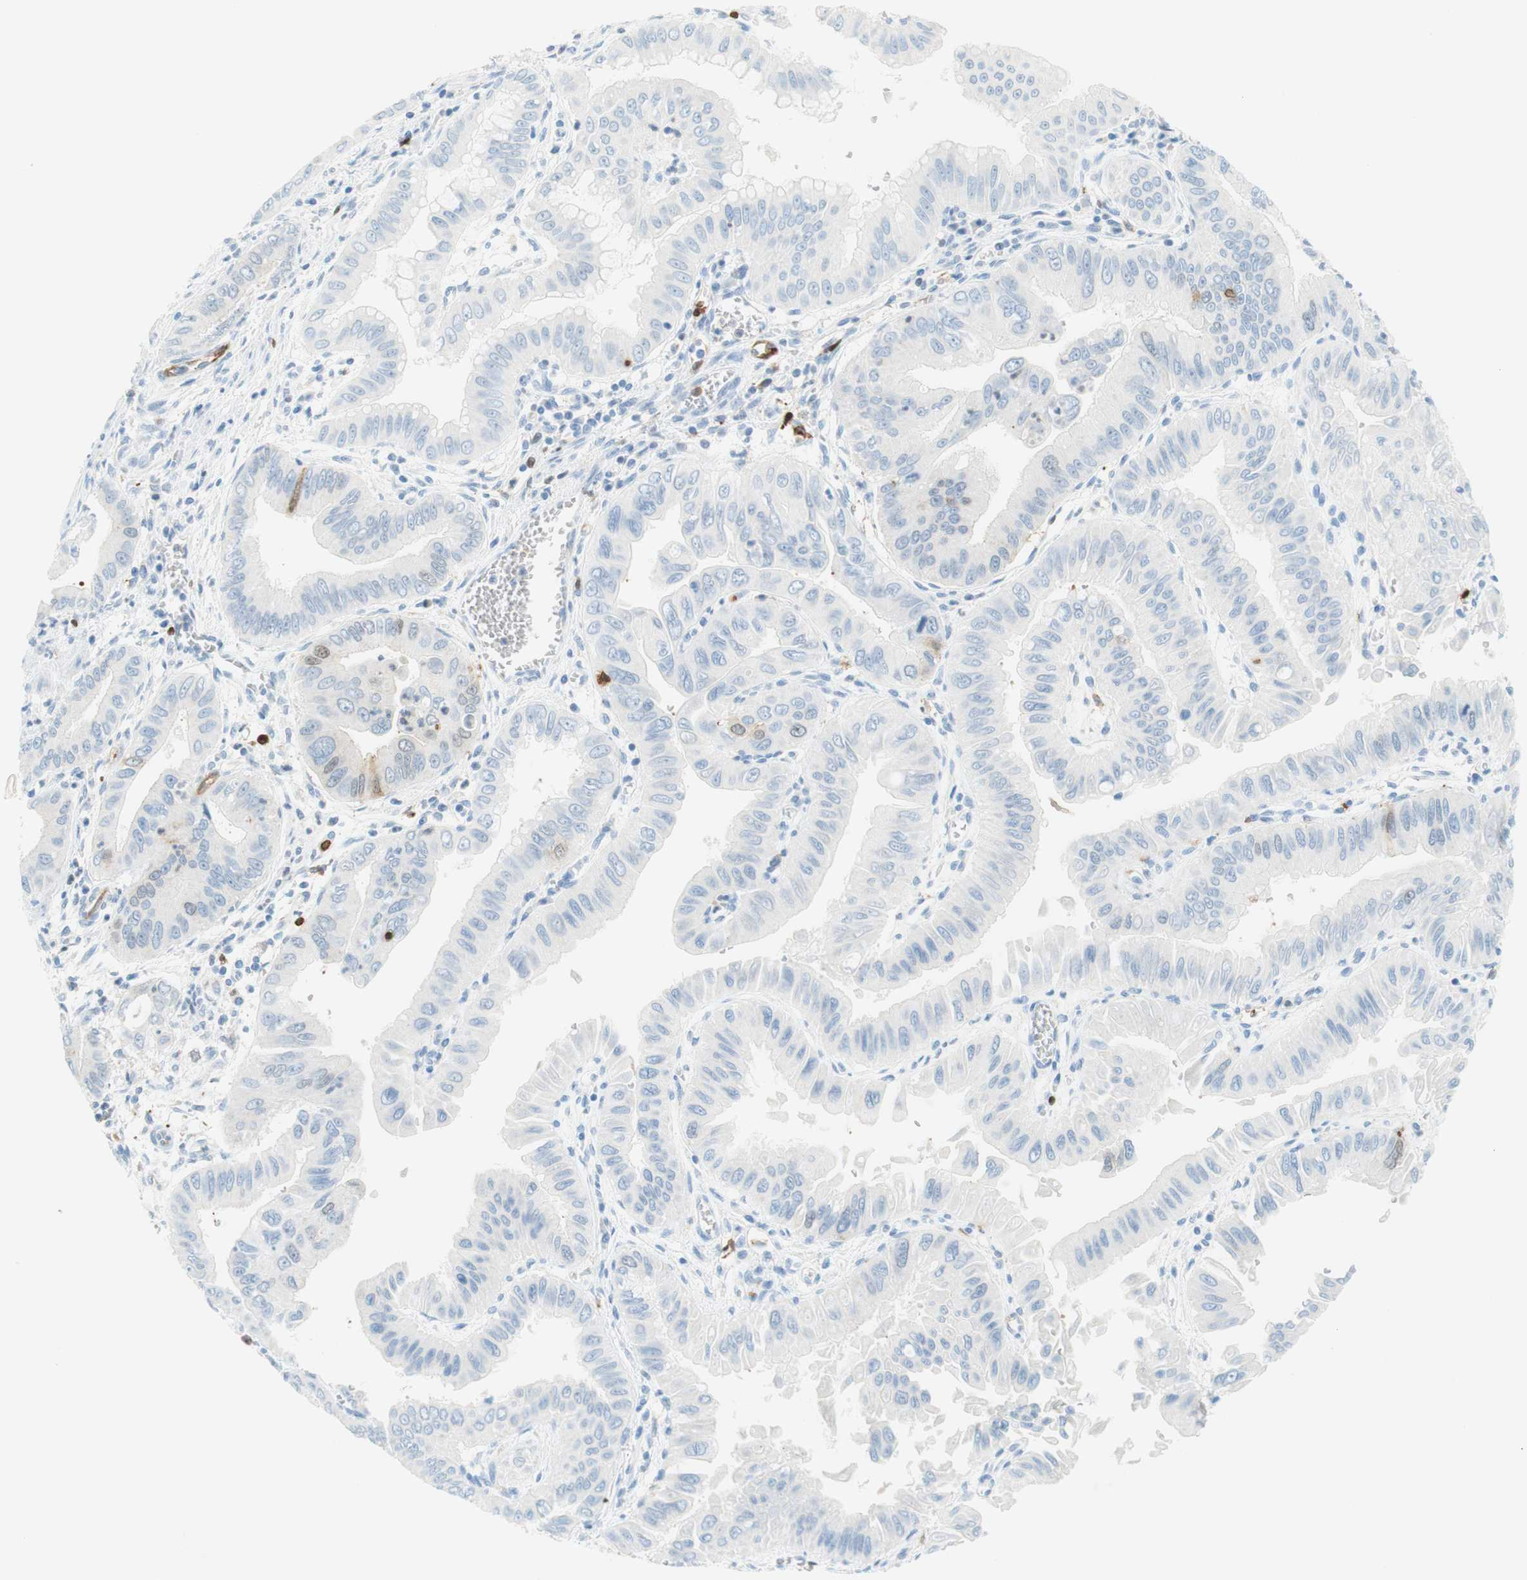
{"staining": {"intensity": "moderate", "quantity": "<25%", "location": "cytoplasmic/membranous"}, "tissue": "pancreatic cancer", "cell_type": "Tumor cells", "image_type": "cancer", "snomed": [{"axis": "morphology", "description": "Normal tissue, NOS"}, {"axis": "topography", "description": "Lymph node"}], "caption": "Tumor cells demonstrate low levels of moderate cytoplasmic/membranous expression in approximately <25% of cells in human pancreatic cancer. The staining was performed using DAB (3,3'-diaminobenzidine), with brown indicating positive protein expression. Nuclei are stained blue with hematoxylin.", "gene": "STMN1", "patient": {"sex": "male", "age": 50}}